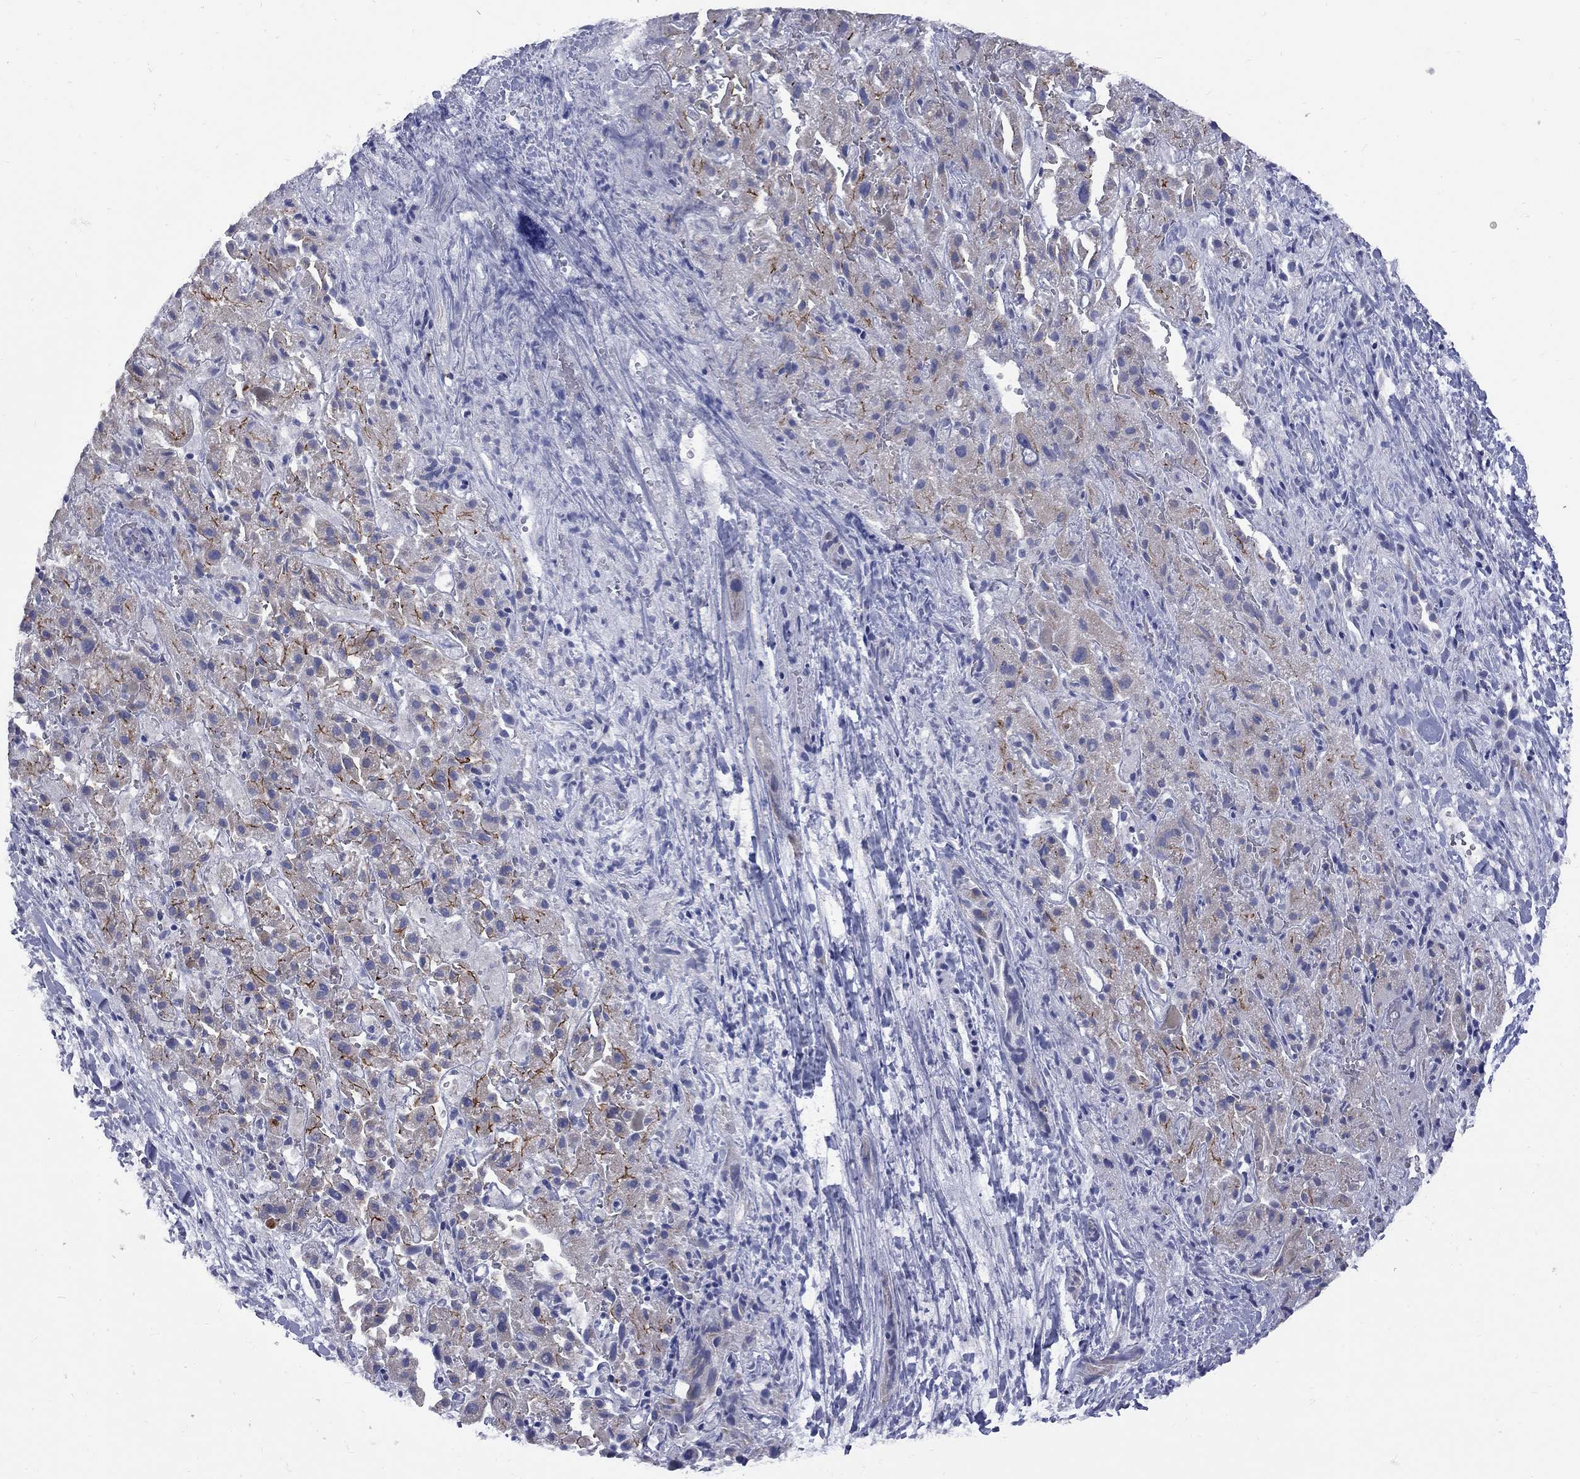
{"staining": {"intensity": "strong", "quantity": "<25%", "location": "cytoplasmic/membranous"}, "tissue": "liver cancer", "cell_type": "Tumor cells", "image_type": "cancer", "snomed": [{"axis": "morphology", "description": "Cholangiocarcinoma"}, {"axis": "topography", "description": "Liver"}], "caption": "Protein staining by immunohistochemistry (IHC) exhibits strong cytoplasmic/membranous staining in approximately <25% of tumor cells in liver cholangiocarcinoma. (Brightfield microscopy of DAB IHC at high magnification).", "gene": "ABCB4", "patient": {"sex": "female", "age": 52}}